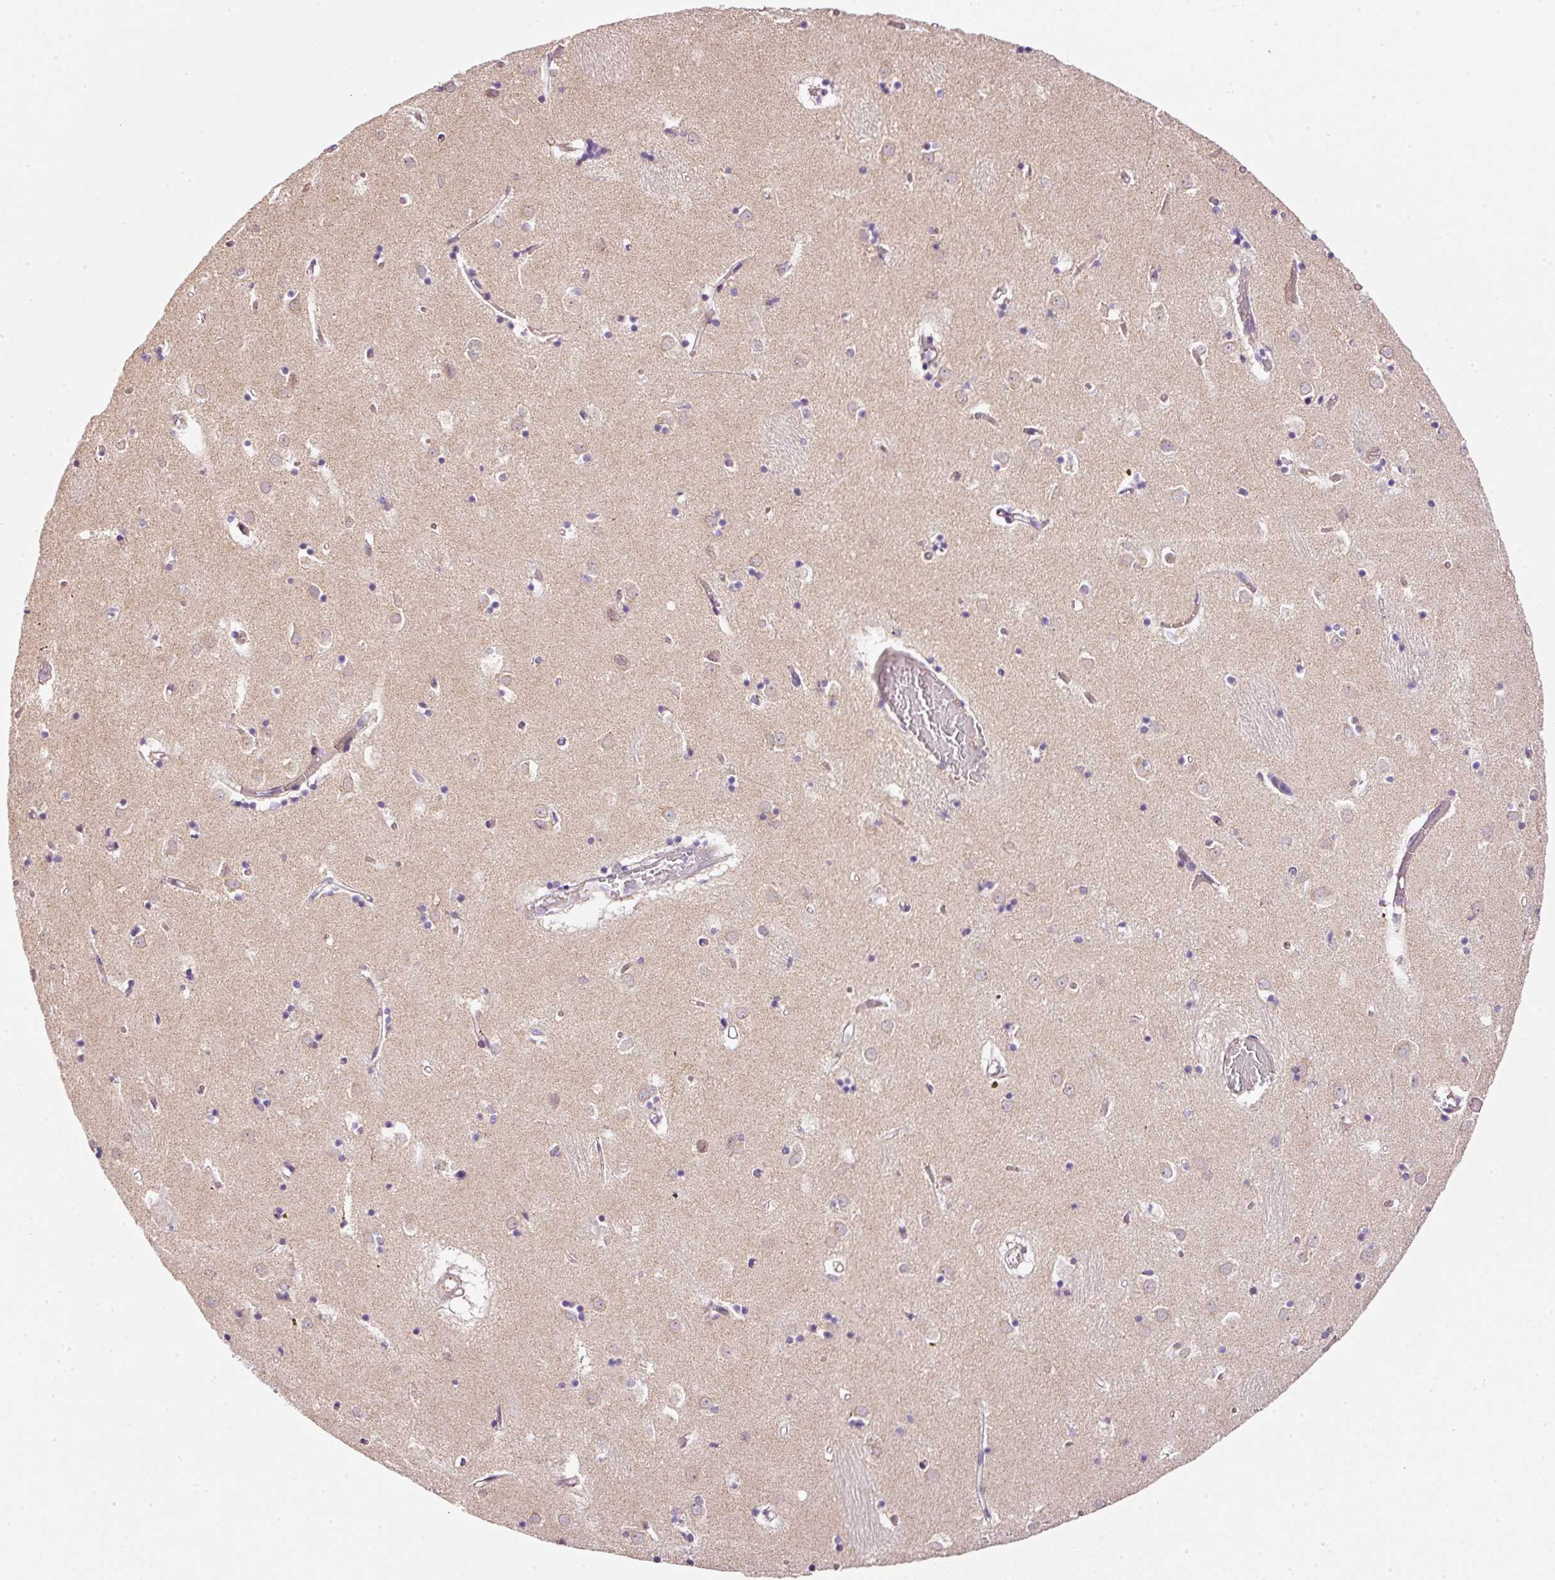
{"staining": {"intensity": "weak", "quantity": "25%-75%", "location": "cytoplasmic/membranous"}, "tissue": "caudate", "cell_type": "Glial cells", "image_type": "normal", "snomed": [{"axis": "morphology", "description": "Normal tissue, NOS"}, {"axis": "topography", "description": "Lateral ventricle wall"}], "caption": "The histopathology image displays a brown stain indicating the presence of a protein in the cytoplasmic/membranous of glial cells in caudate. (DAB (3,3'-diaminobenzidine) IHC, brown staining for protein, blue staining for nuclei).", "gene": "KPNA5", "patient": {"sex": "male", "age": 70}}